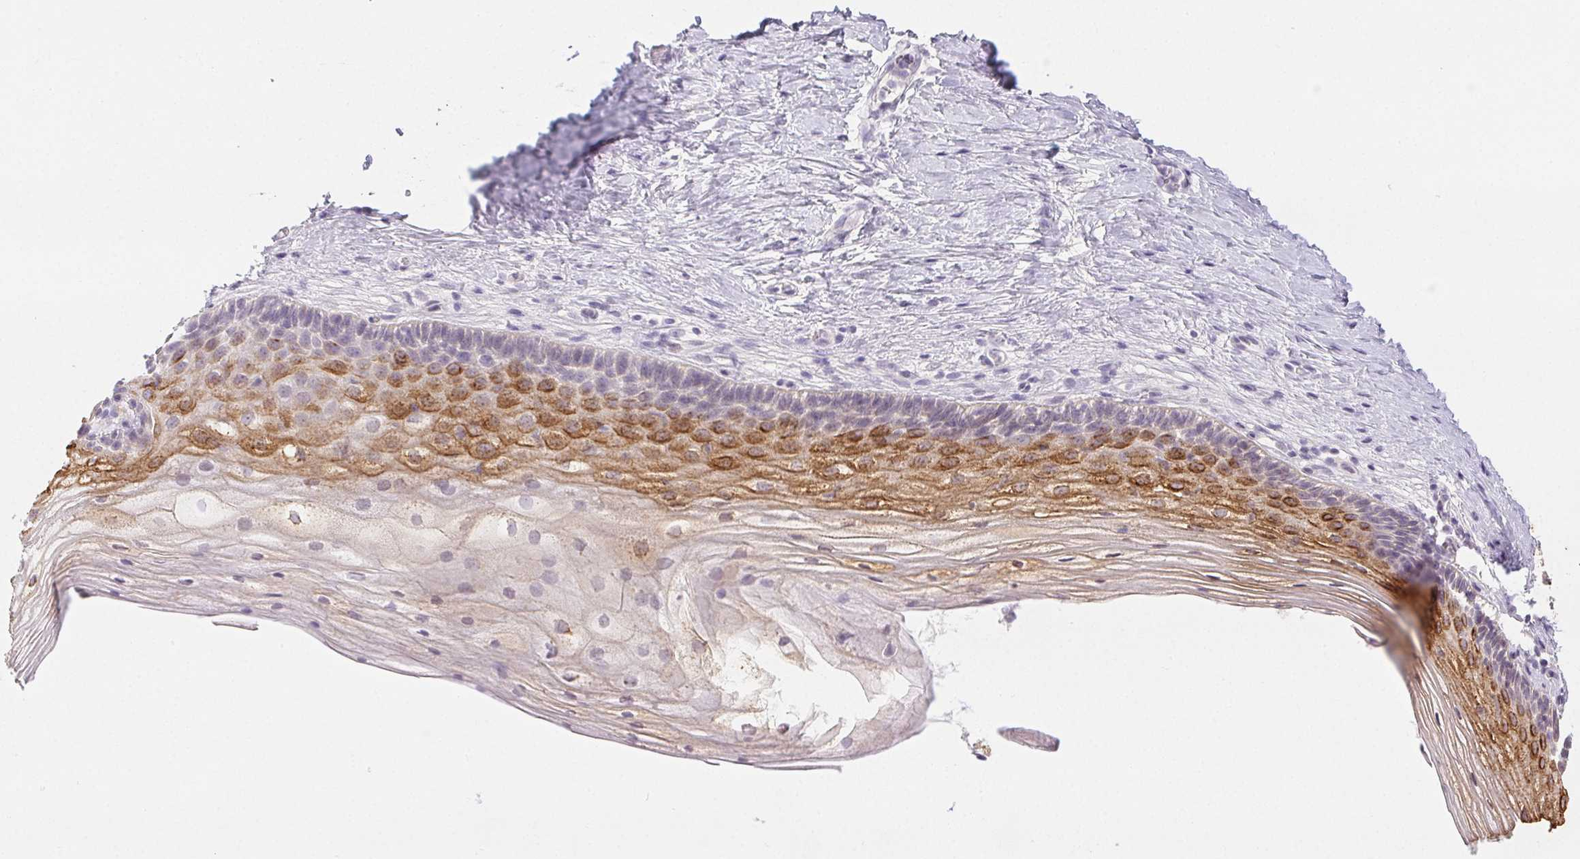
{"staining": {"intensity": "moderate", "quantity": "25%-75%", "location": "cytoplasmic/membranous"}, "tissue": "vagina", "cell_type": "Squamous epithelial cells", "image_type": "normal", "snomed": [{"axis": "morphology", "description": "Normal tissue, NOS"}, {"axis": "topography", "description": "Vagina"}], "caption": "This image demonstrates IHC staining of benign human vagina, with medium moderate cytoplasmic/membranous expression in approximately 25%-75% of squamous epithelial cells.", "gene": "PI3", "patient": {"sex": "female", "age": 45}}